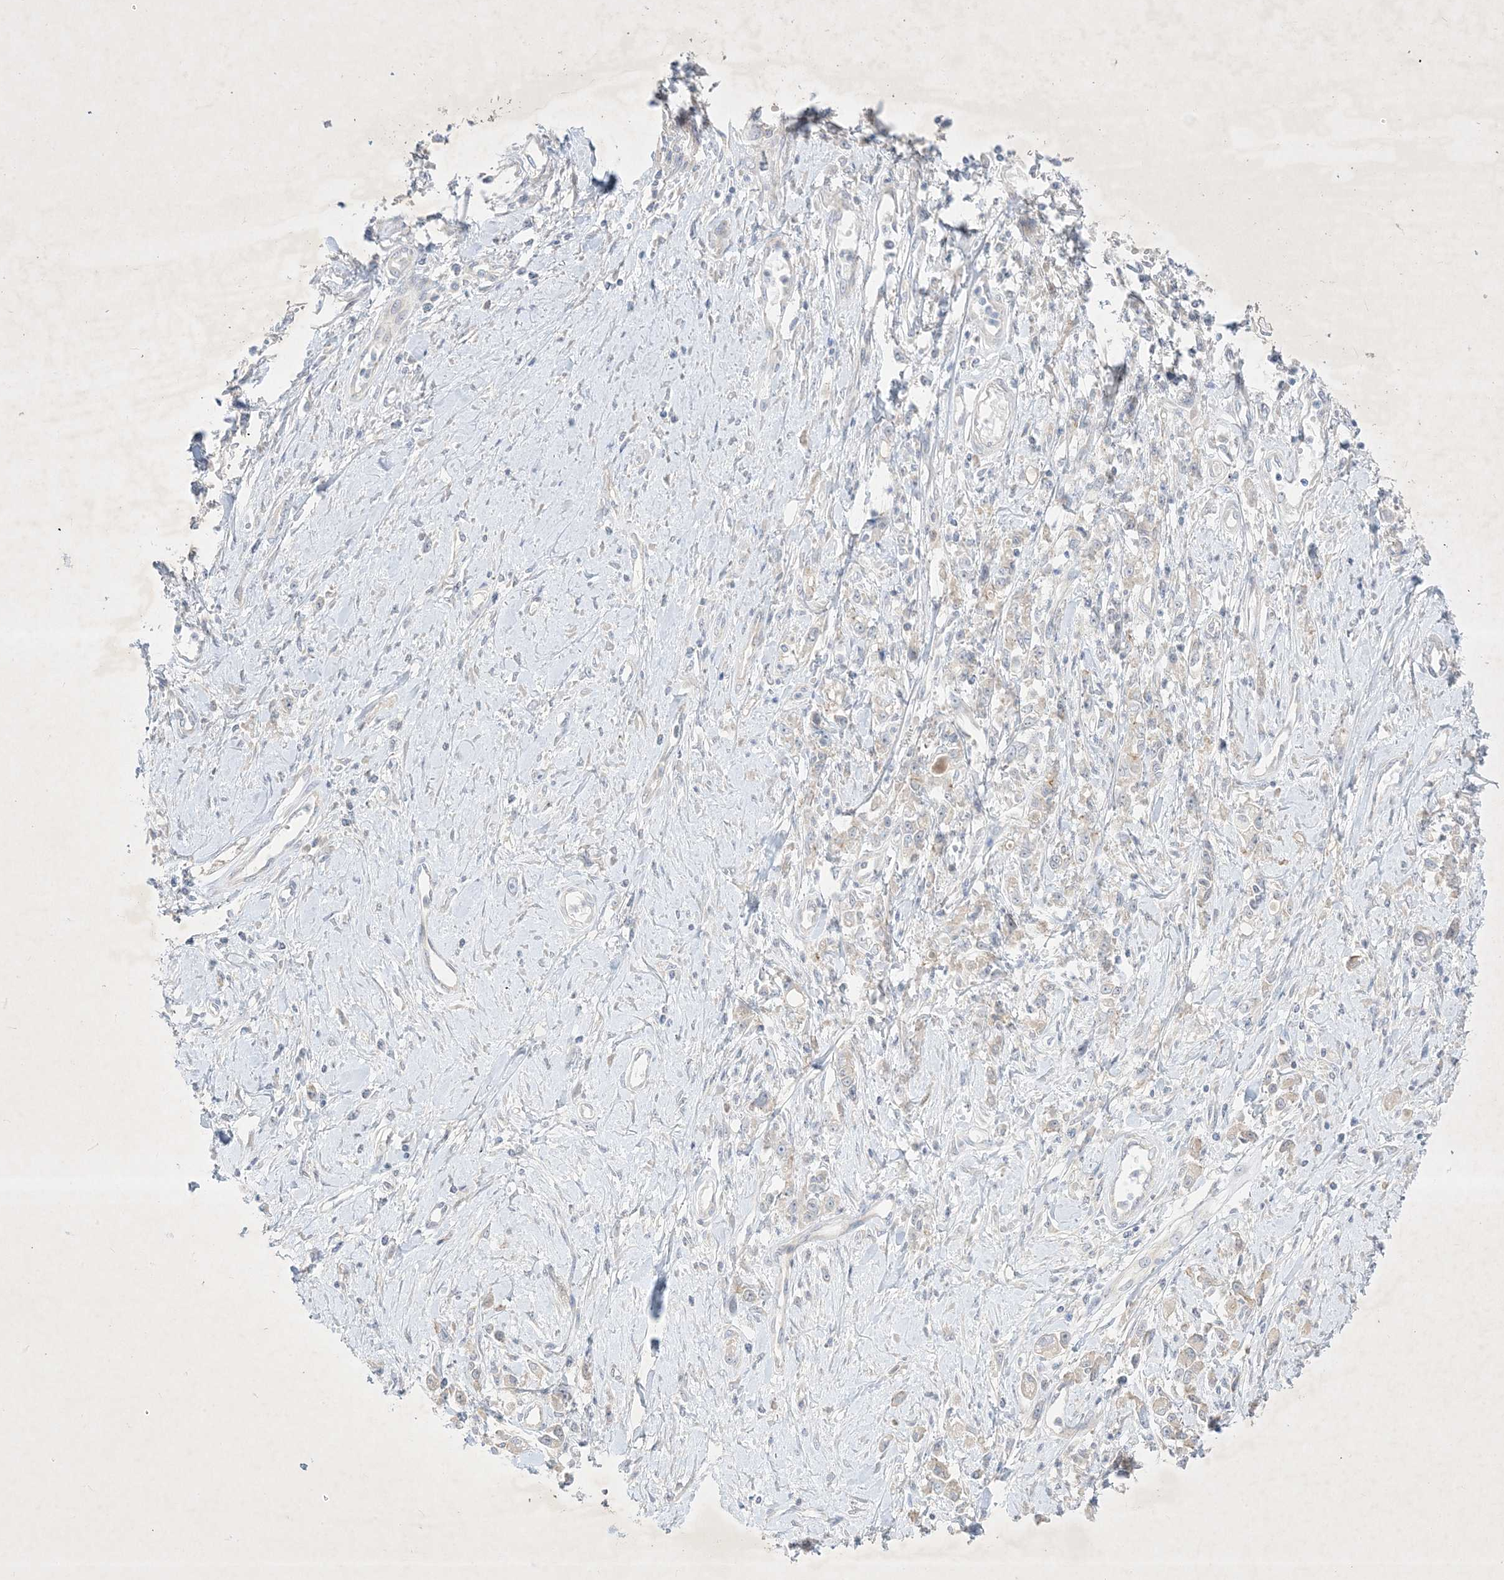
{"staining": {"intensity": "negative", "quantity": "none", "location": "none"}, "tissue": "stomach cancer", "cell_type": "Tumor cells", "image_type": "cancer", "snomed": [{"axis": "morphology", "description": "Adenocarcinoma, NOS"}, {"axis": "topography", "description": "Stomach"}], "caption": "DAB immunohistochemical staining of adenocarcinoma (stomach) displays no significant positivity in tumor cells.", "gene": "PLEKHA3", "patient": {"sex": "female", "age": 76}}